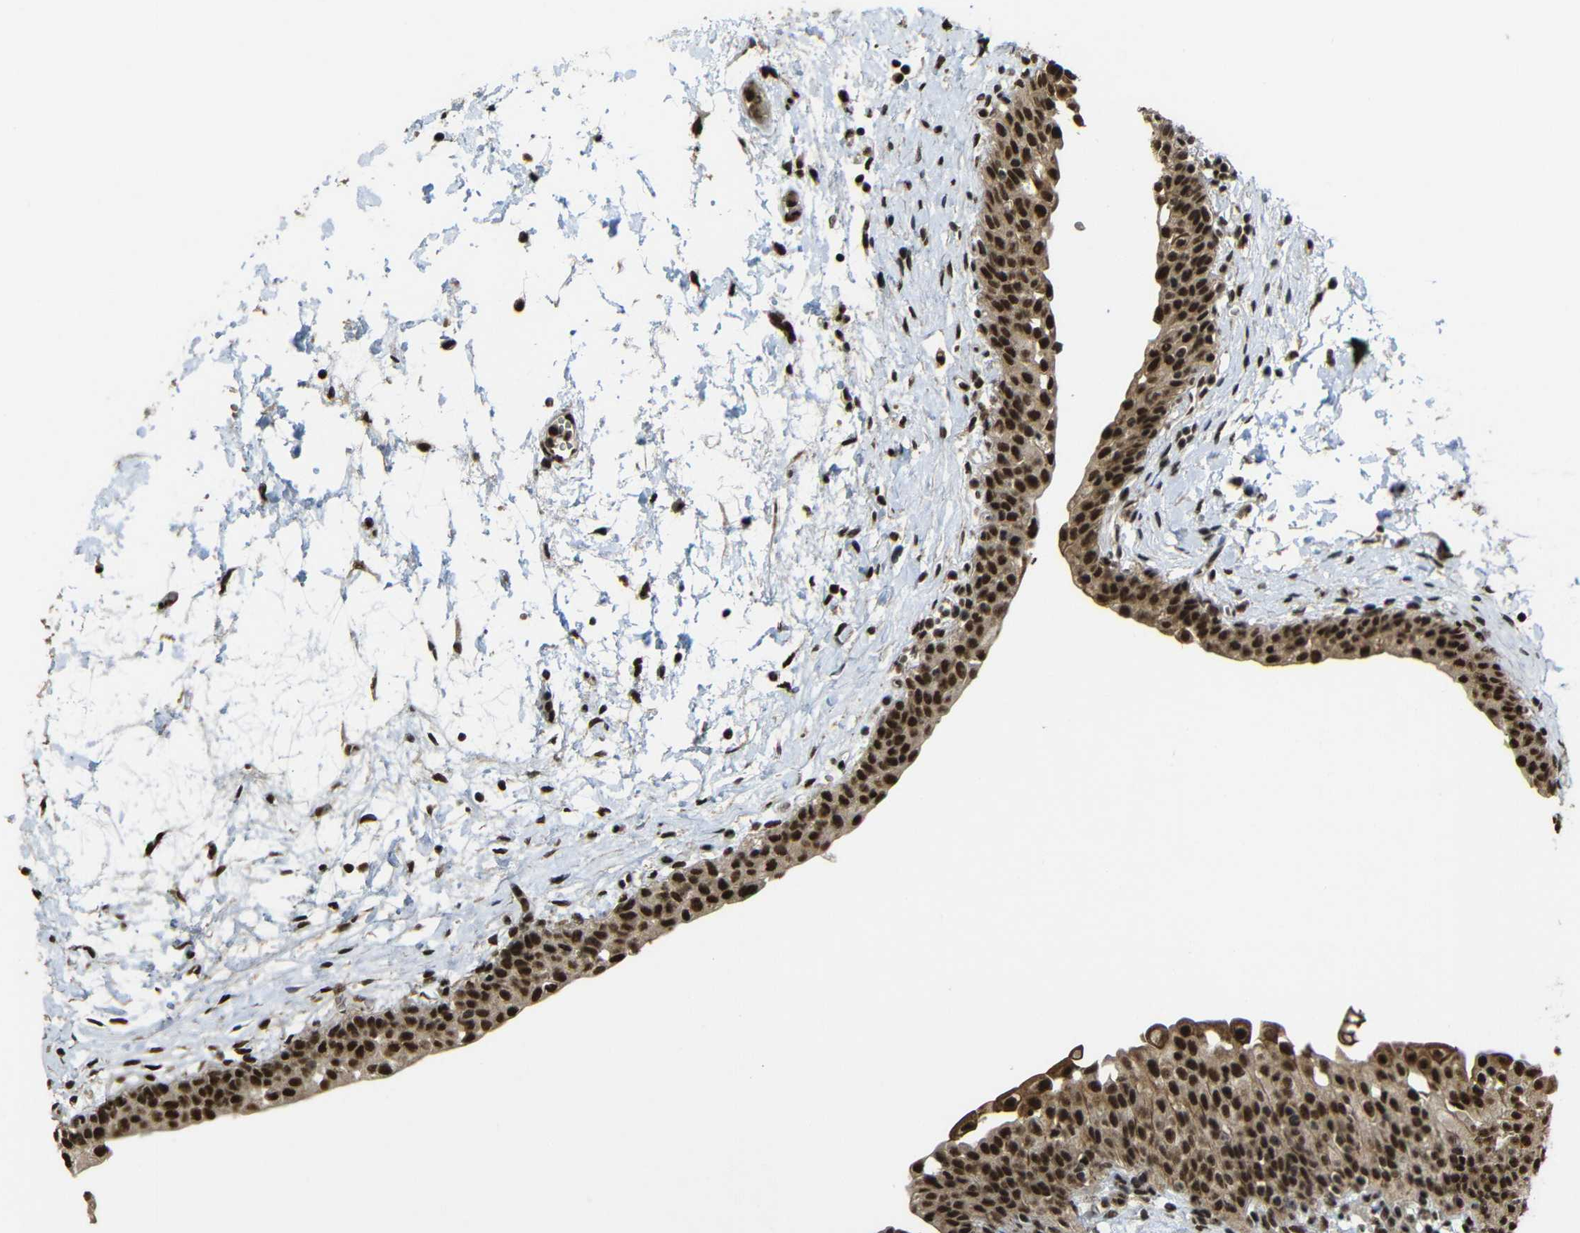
{"staining": {"intensity": "strong", "quantity": ">75%", "location": "cytoplasmic/membranous,nuclear"}, "tissue": "urinary bladder", "cell_type": "Urothelial cells", "image_type": "normal", "snomed": [{"axis": "morphology", "description": "Normal tissue, NOS"}, {"axis": "topography", "description": "Urinary bladder"}], "caption": "Immunohistochemistry (DAB (3,3'-diaminobenzidine)) staining of unremarkable urinary bladder demonstrates strong cytoplasmic/membranous,nuclear protein positivity in about >75% of urothelial cells. (DAB IHC with brightfield microscopy, high magnification).", "gene": "TCF7L2", "patient": {"sex": "male", "age": 55}}